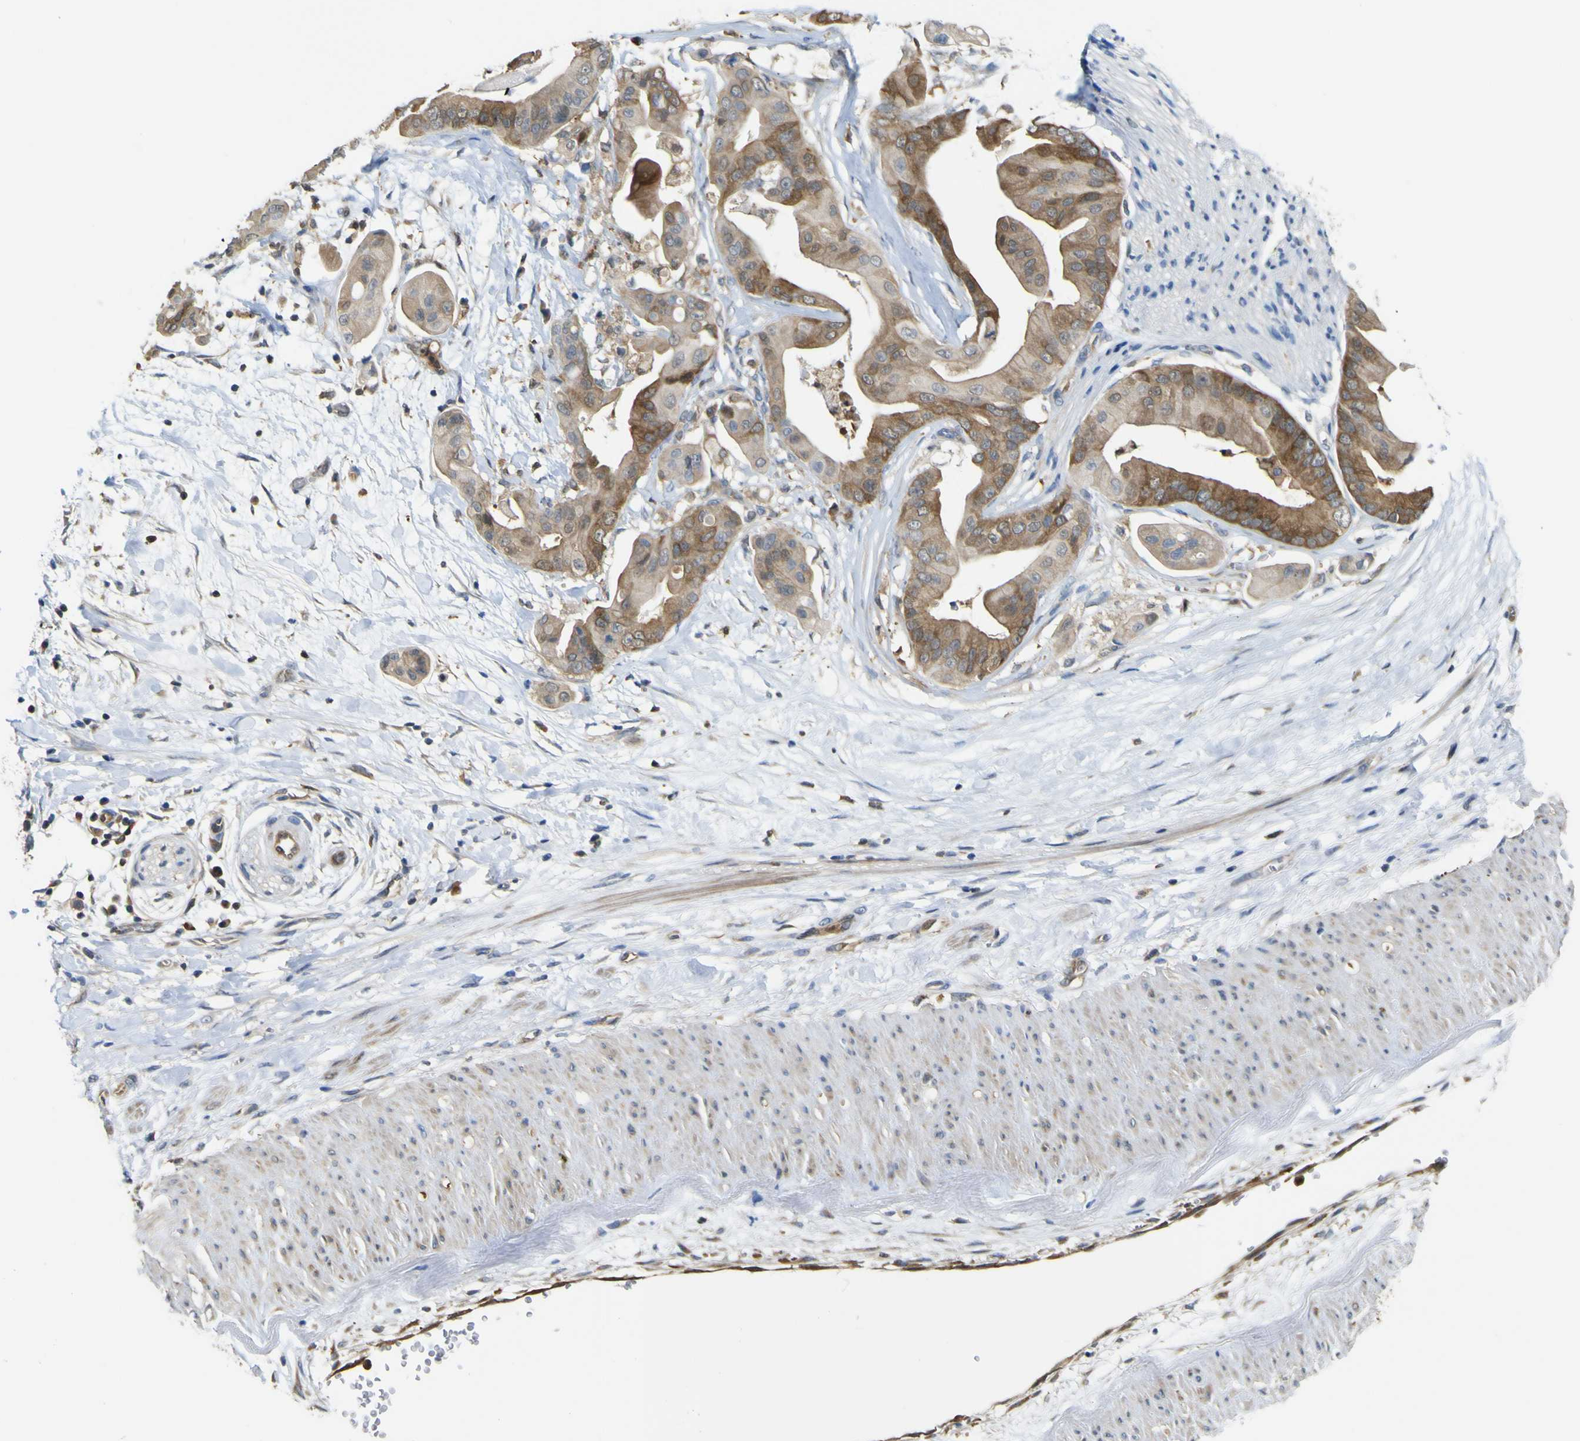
{"staining": {"intensity": "moderate", "quantity": ">75%", "location": "cytoplasmic/membranous"}, "tissue": "pancreatic cancer", "cell_type": "Tumor cells", "image_type": "cancer", "snomed": [{"axis": "morphology", "description": "Adenocarcinoma, NOS"}, {"axis": "topography", "description": "Pancreas"}], "caption": "Immunohistochemistry micrograph of neoplastic tissue: human pancreatic cancer stained using IHC reveals medium levels of moderate protein expression localized specifically in the cytoplasmic/membranous of tumor cells, appearing as a cytoplasmic/membranous brown color.", "gene": "ABHD3", "patient": {"sex": "female", "age": 75}}